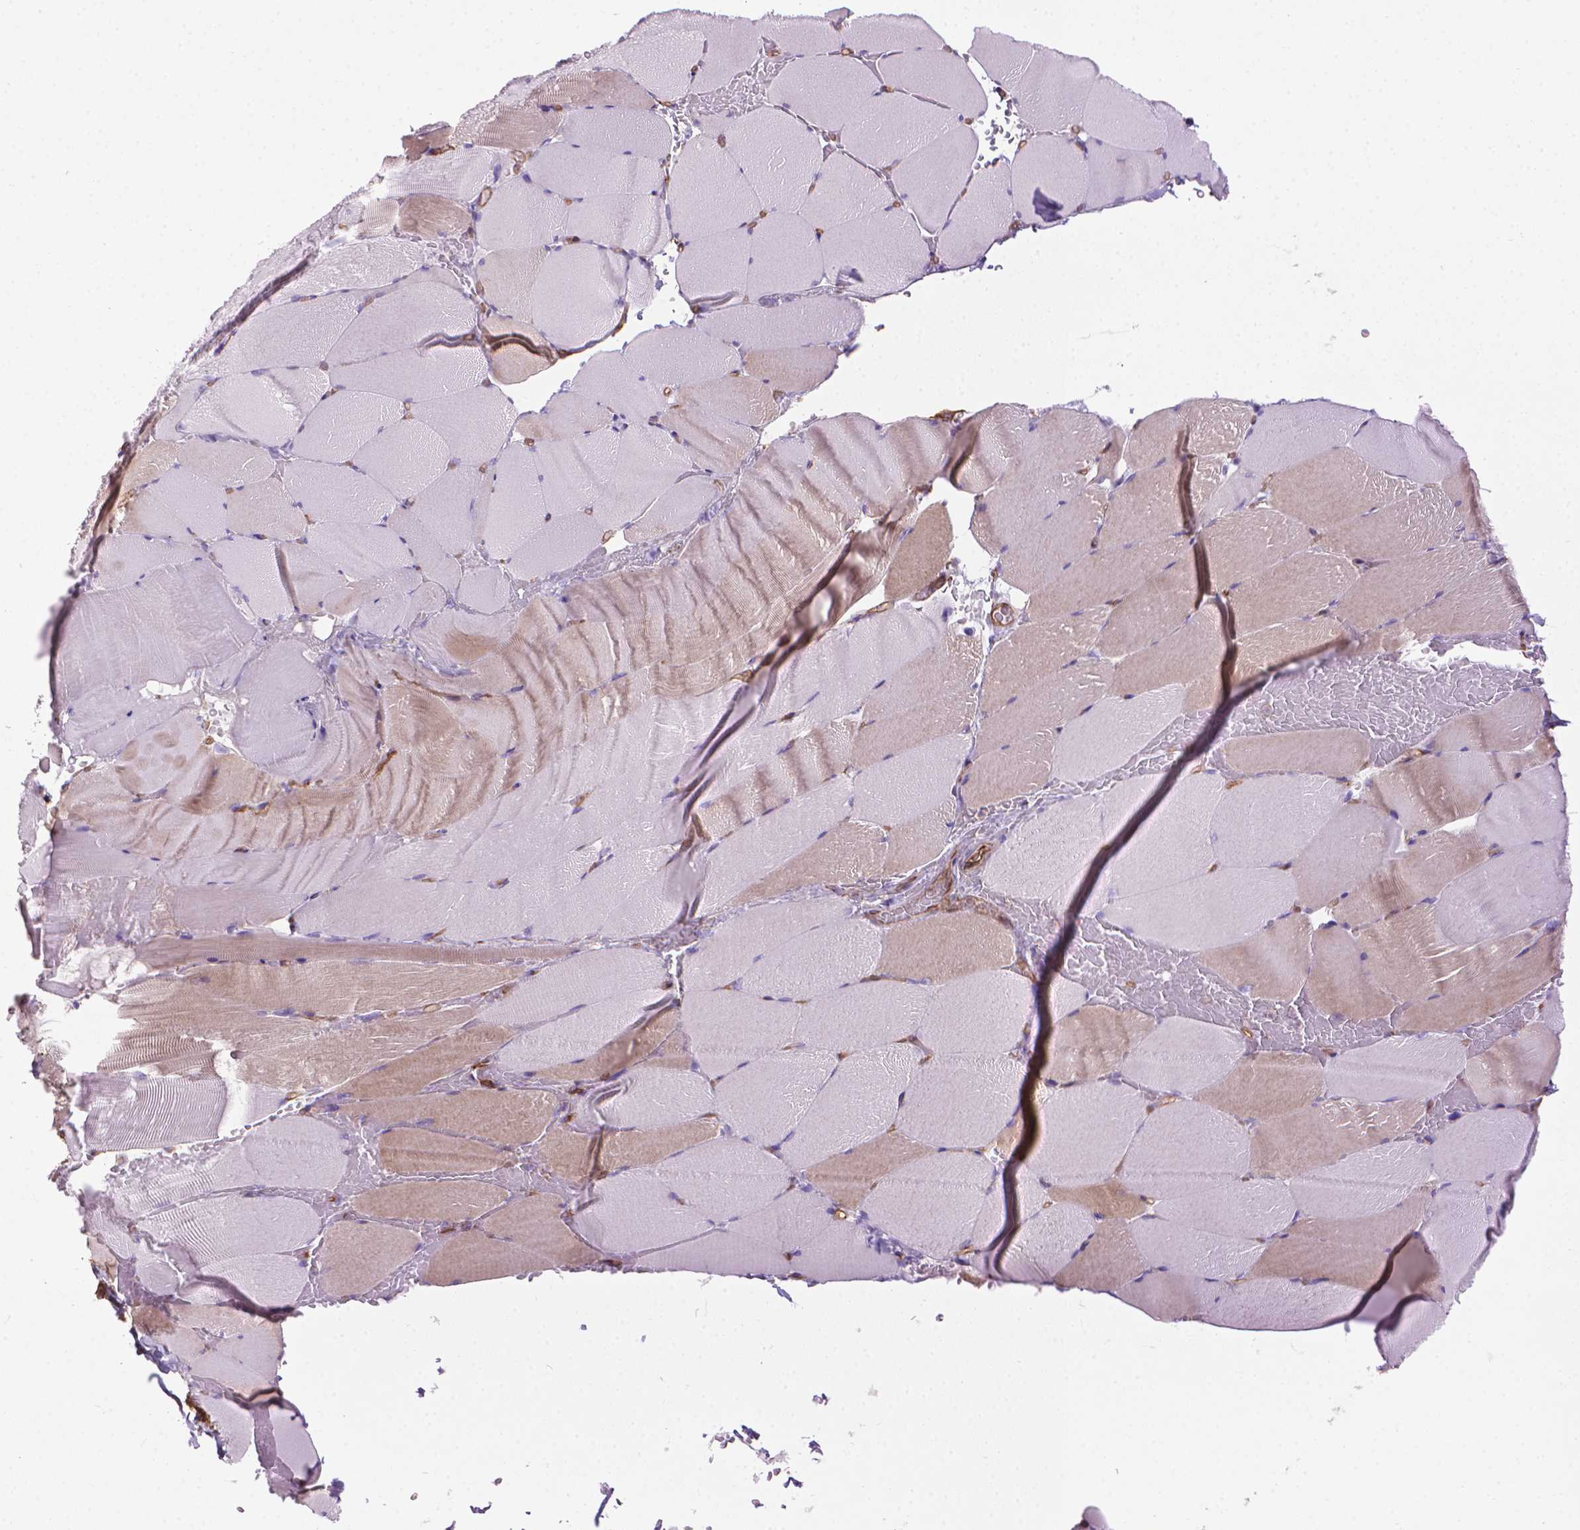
{"staining": {"intensity": "weak", "quantity": "<25%", "location": "cytoplasmic/membranous"}, "tissue": "skeletal muscle", "cell_type": "Myocytes", "image_type": "normal", "snomed": [{"axis": "morphology", "description": "Normal tissue, NOS"}, {"axis": "topography", "description": "Skeletal muscle"}], "caption": "The image reveals no staining of myocytes in unremarkable skeletal muscle. The staining was performed using DAB (3,3'-diaminobenzidine) to visualize the protein expression in brown, while the nuclei were stained in blue with hematoxylin (Magnification: 20x).", "gene": "TENT5A", "patient": {"sex": "female", "age": 37}}